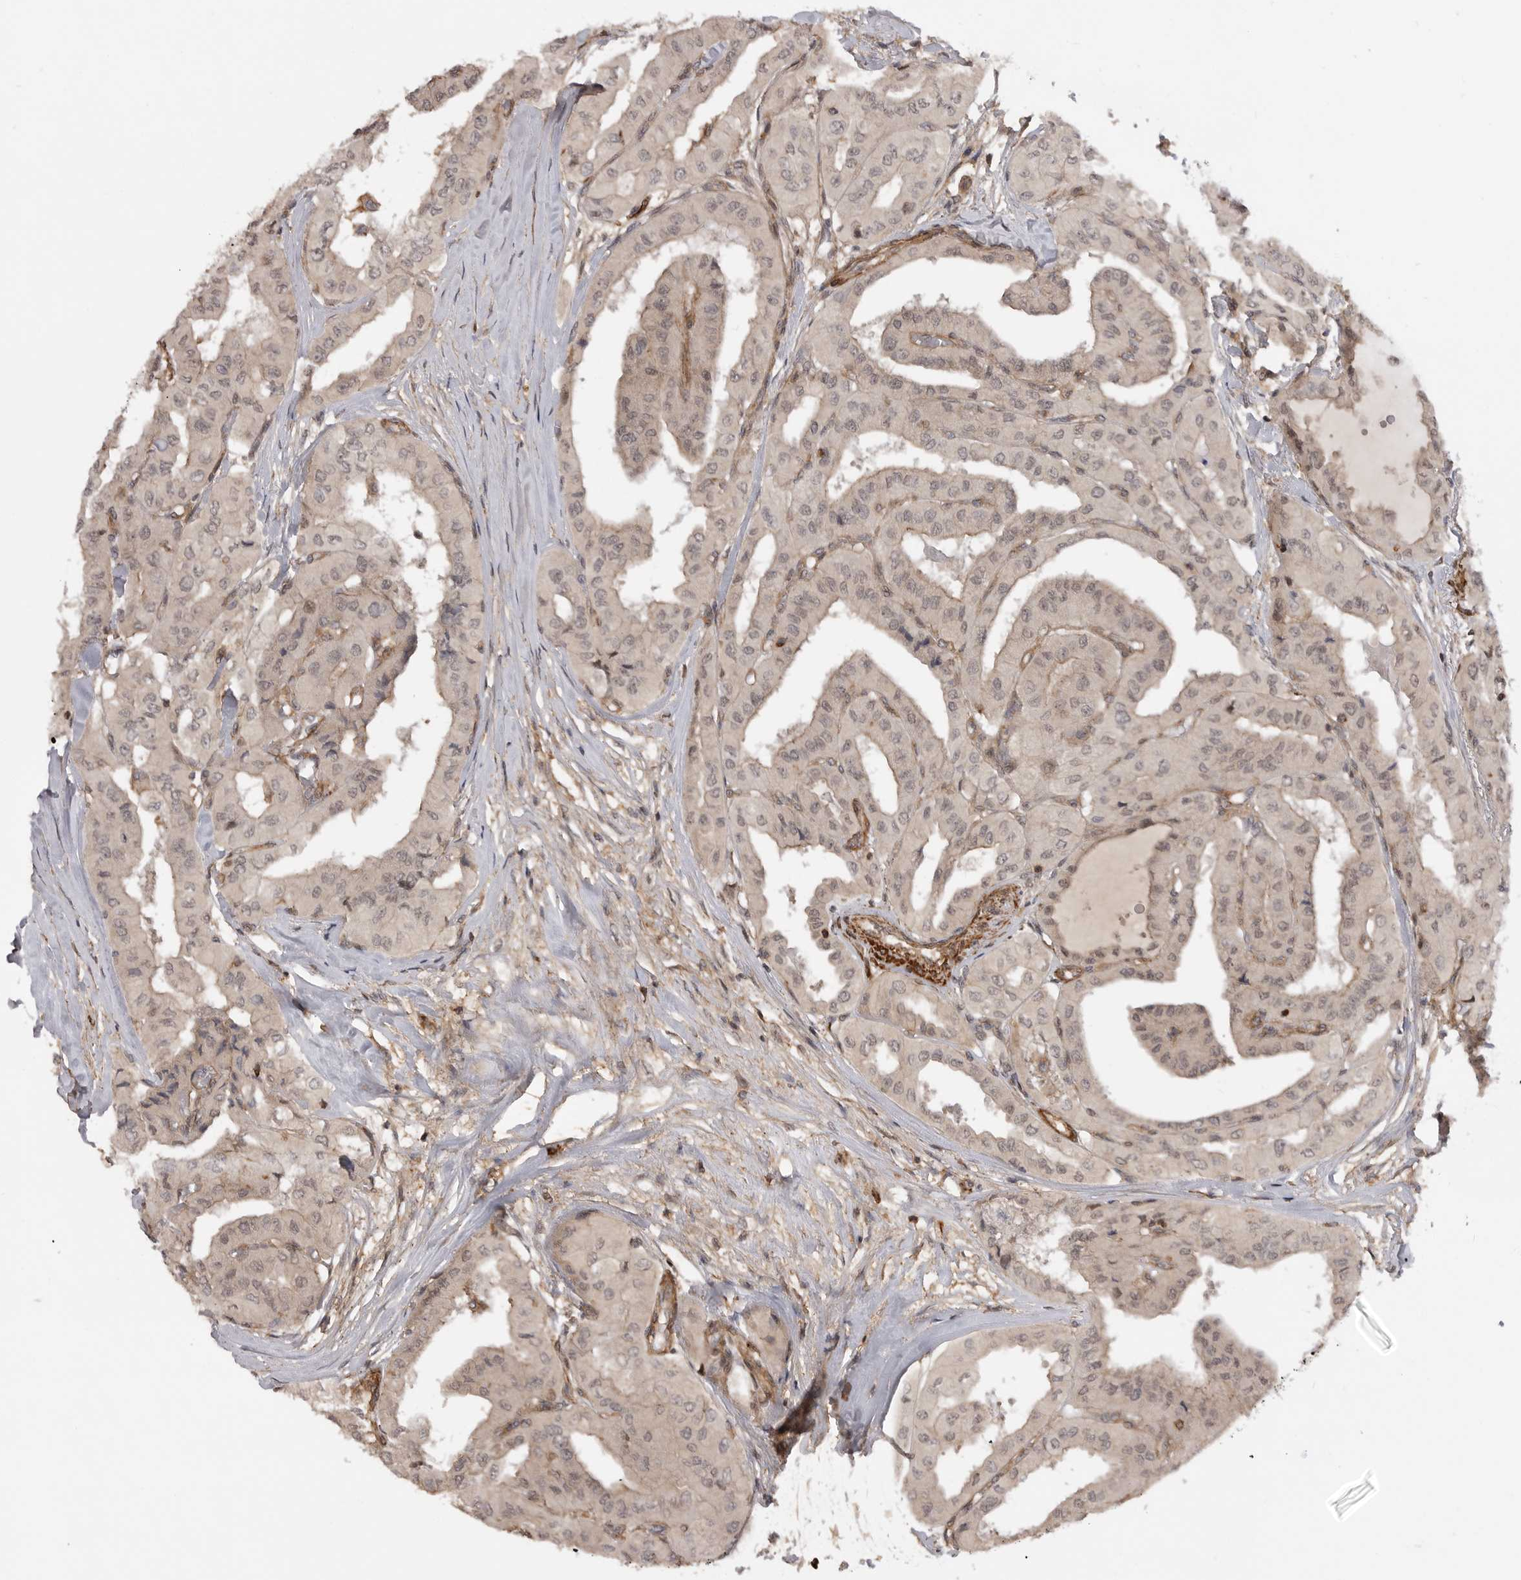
{"staining": {"intensity": "weak", "quantity": "25%-75%", "location": "nuclear"}, "tissue": "thyroid cancer", "cell_type": "Tumor cells", "image_type": "cancer", "snomed": [{"axis": "morphology", "description": "Papillary adenocarcinoma, NOS"}, {"axis": "topography", "description": "Thyroid gland"}], "caption": "Protein expression analysis of thyroid papillary adenocarcinoma demonstrates weak nuclear positivity in approximately 25%-75% of tumor cells. Nuclei are stained in blue.", "gene": "TRIM56", "patient": {"sex": "female", "age": 59}}